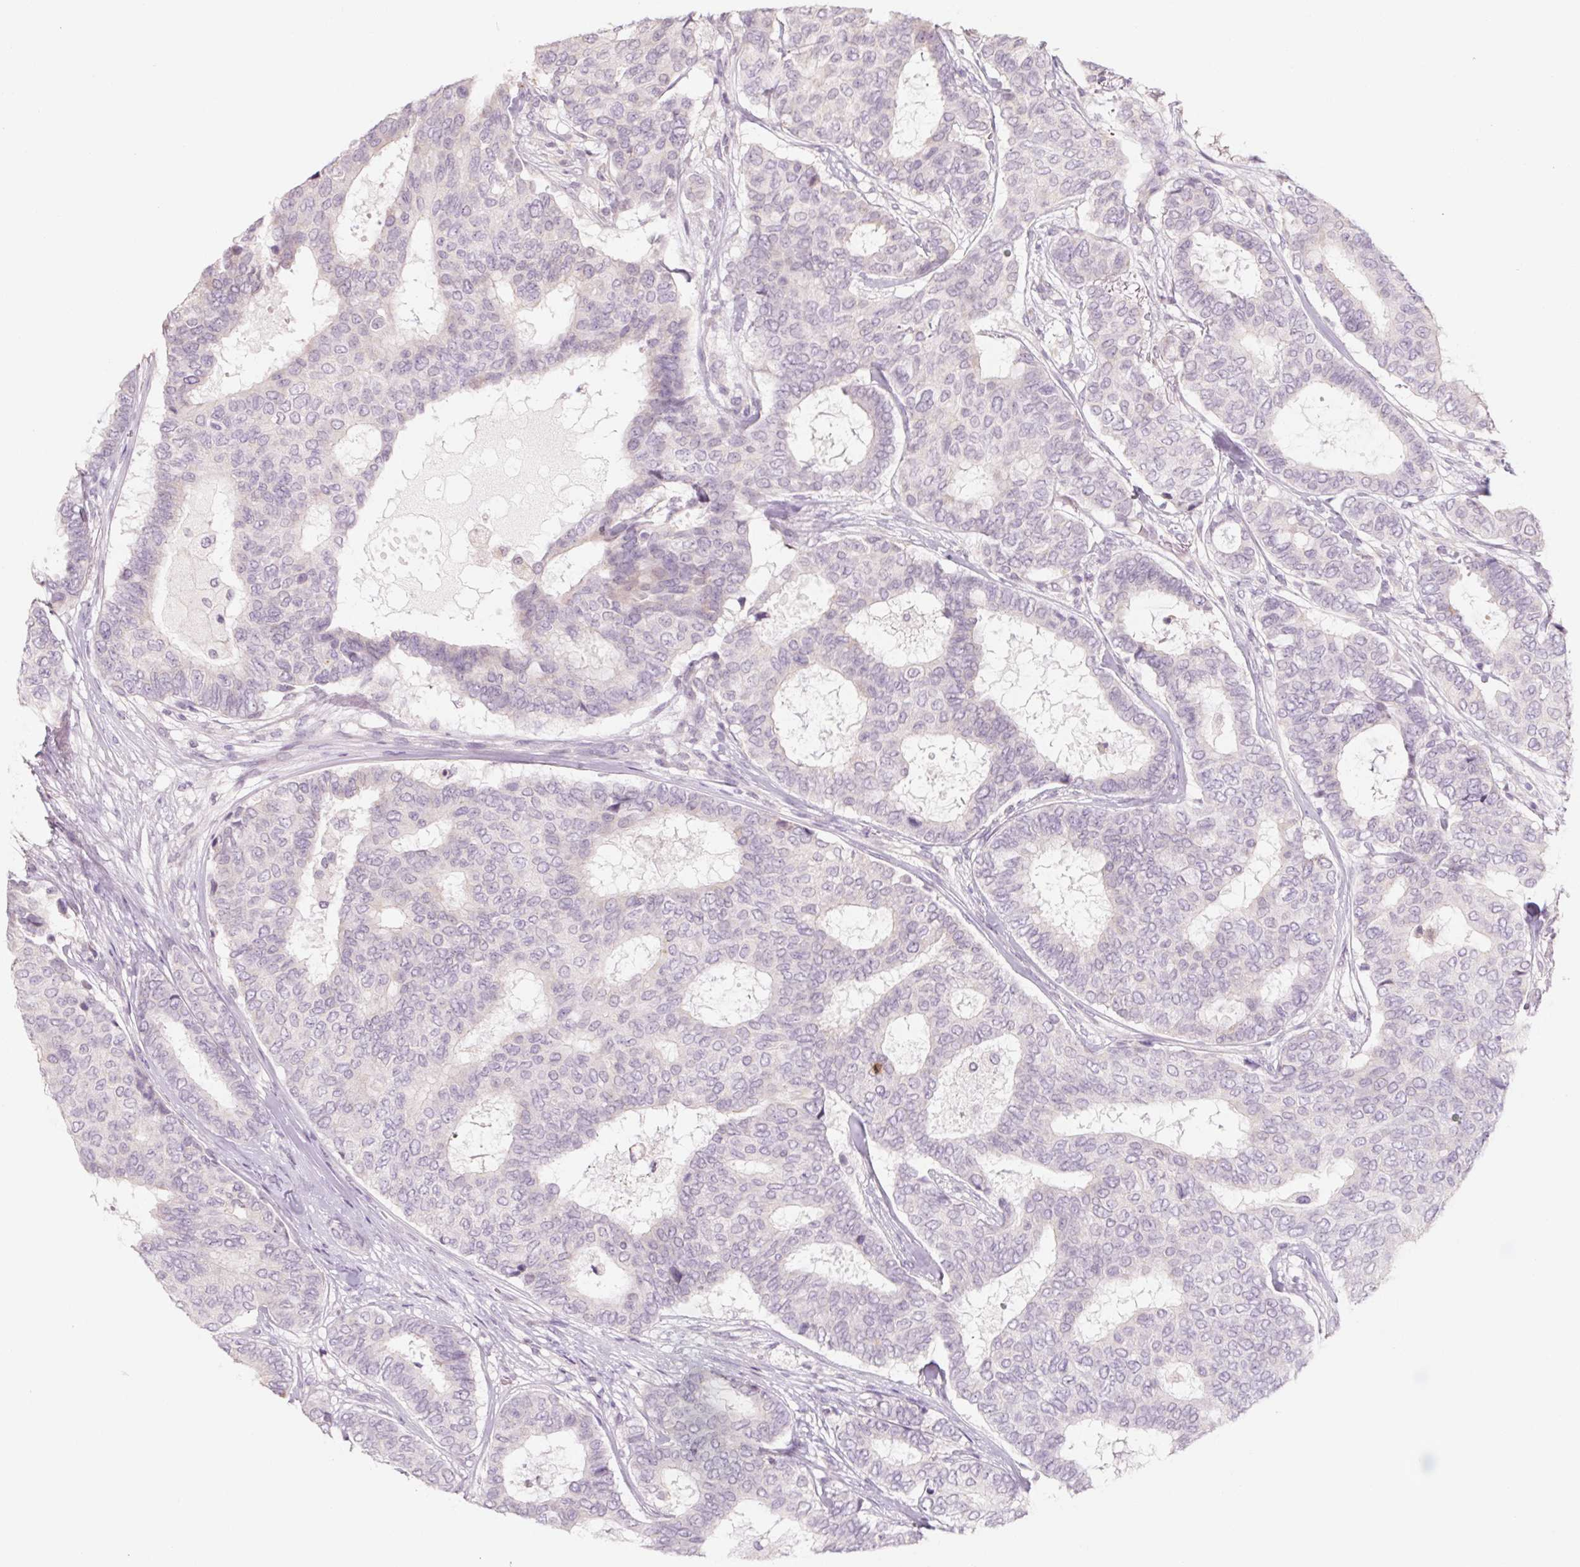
{"staining": {"intensity": "negative", "quantity": "none", "location": "none"}, "tissue": "breast cancer", "cell_type": "Tumor cells", "image_type": "cancer", "snomed": [{"axis": "morphology", "description": "Duct carcinoma"}, {"axis": "topography", "description": "Breast"}], "caption": "DAB immunohistochemical staining of human breast cancer (intraductal carcinoma) exhibits no significant expression in tumor cells.", "gene": "POU1F1", "patient": {"sex": "female", "age": 75}}